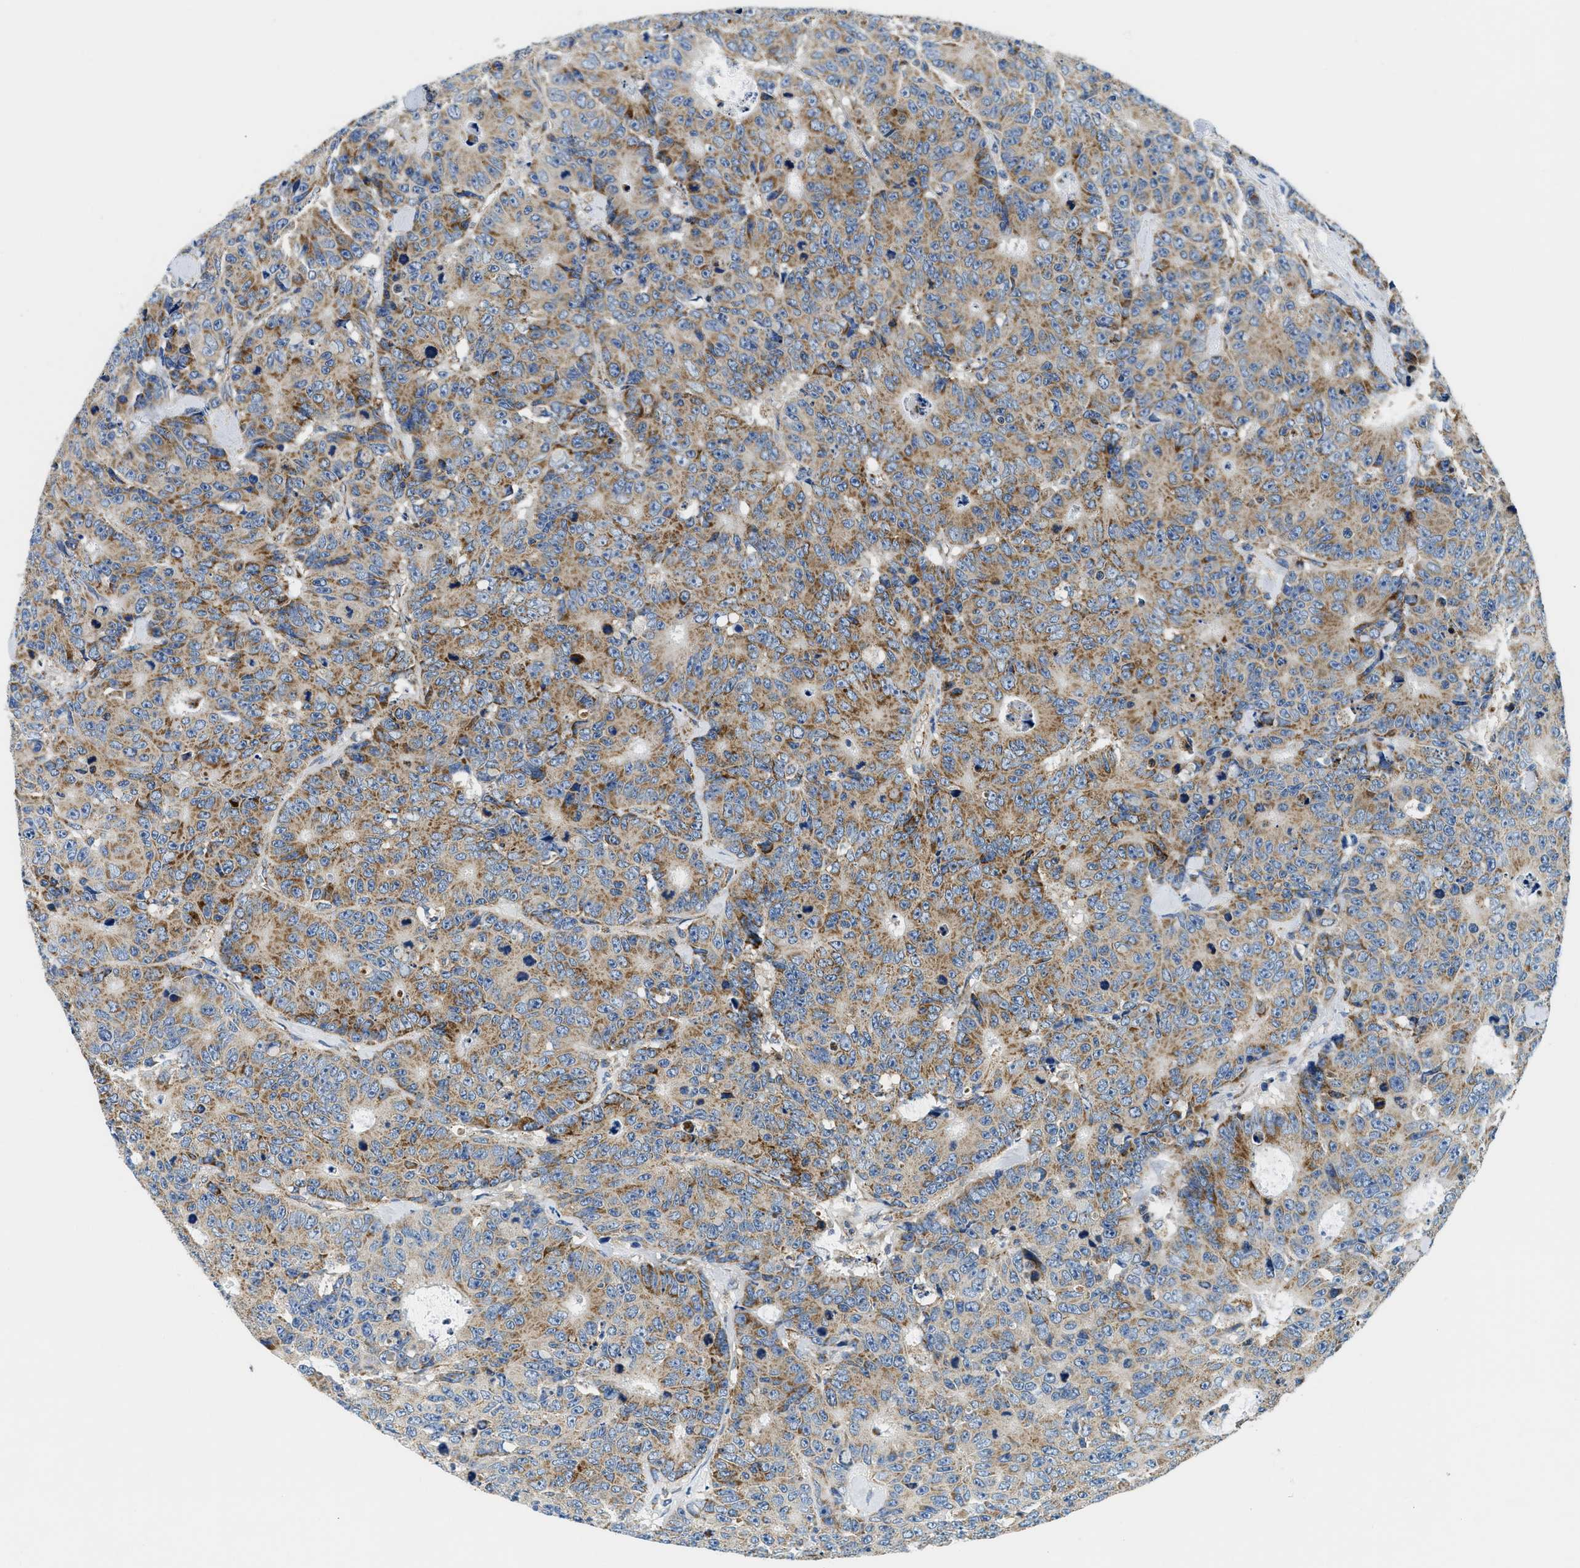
{"staining": {"intensity": "moderate", "quantity": ">75%", "location": "cytoplasmic/membranous"}, "tissue": "colorectal cancer", "cell_type": "Tumor cells", "image_type": "cancer", "snomed": [{"axis": "morphology", "description": "Adenocarcinoma, NOS"}, {"axis": "topography", "description": "Colon"}], "caption": "Approximately >75% of tumor cells in colorectal cancer exhibit moderate cytoplasmic/membranous protein expression as visualized by brown immunohistochemical staining.", "gene": "SAMD4B", "patient": {"sex": "female", "age": 86}}